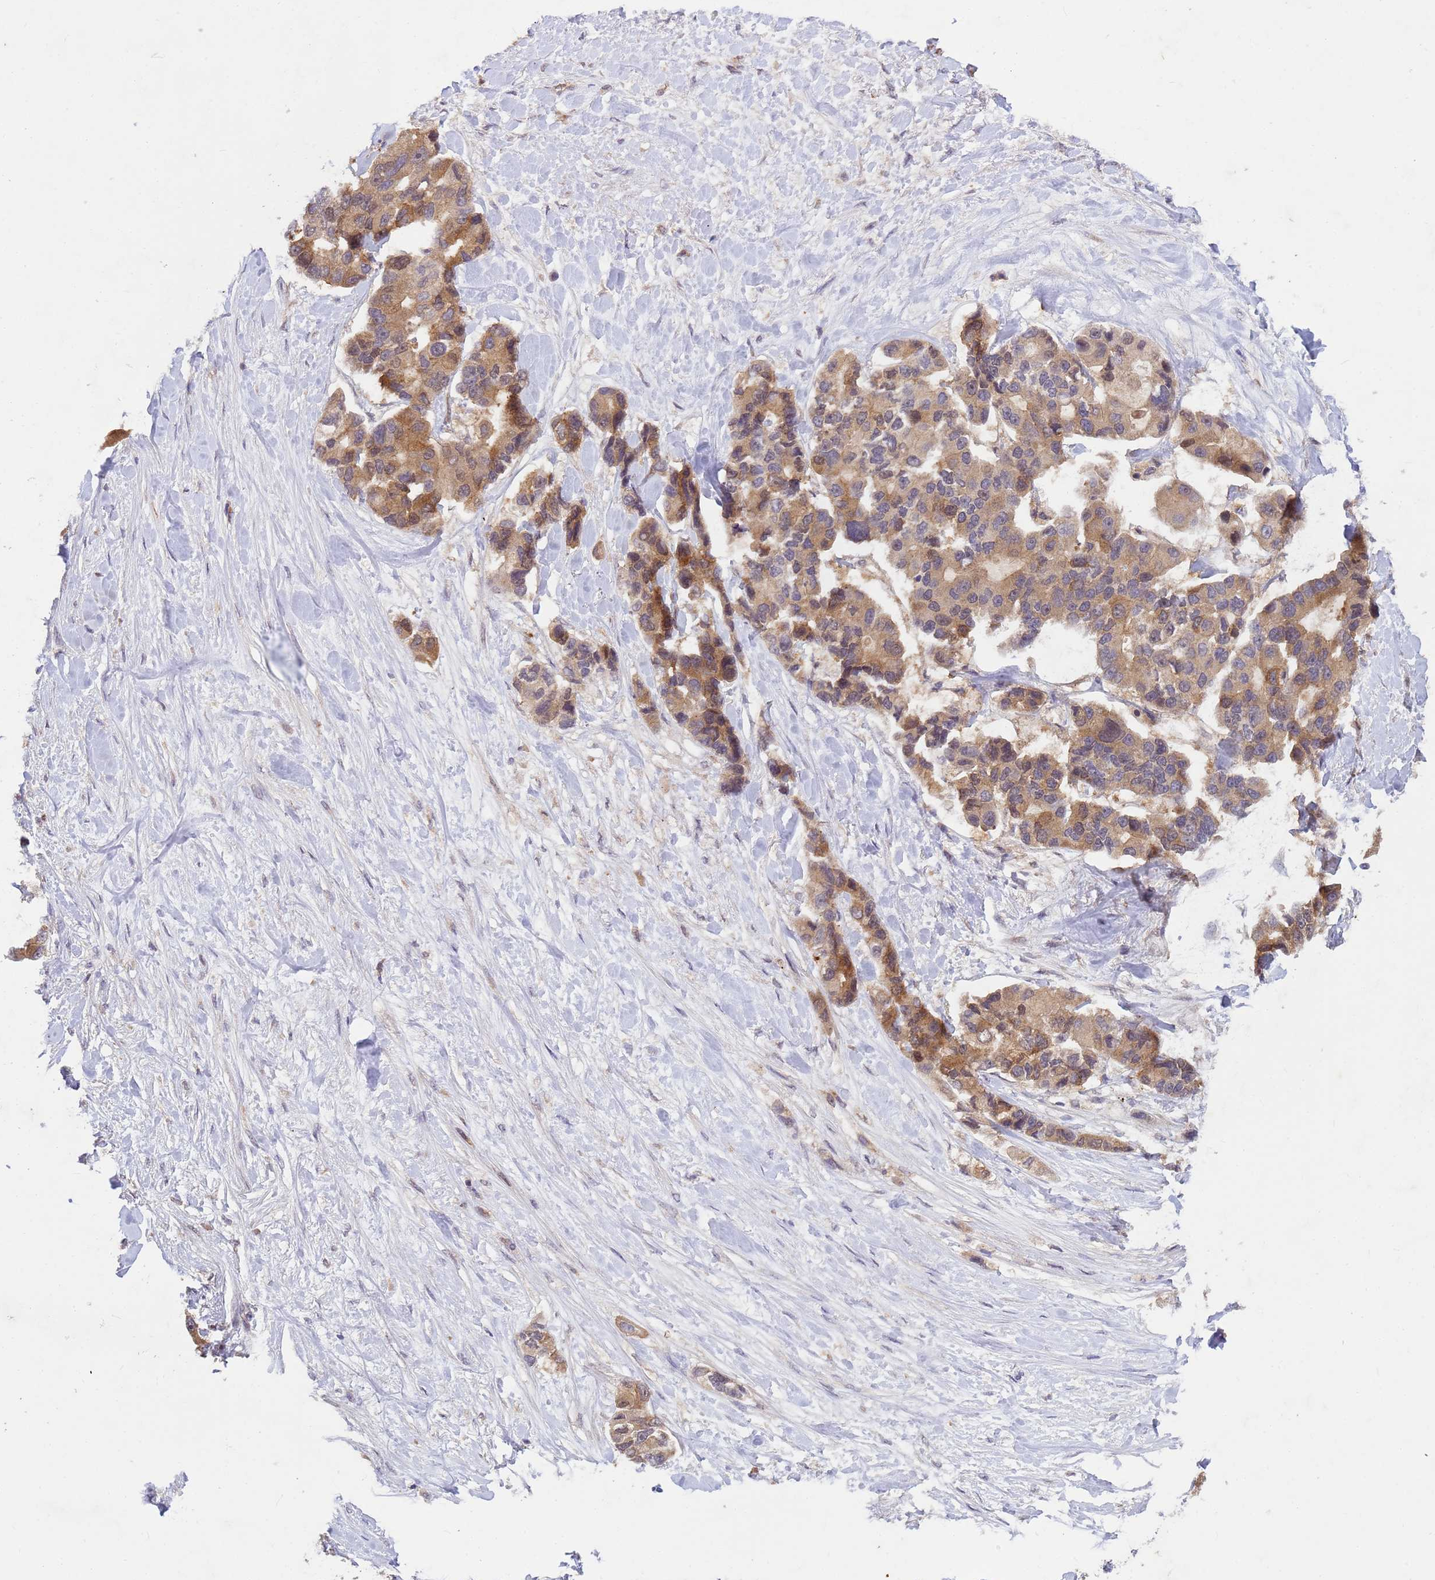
{"staining": {"intensity": "moderate", "quantity": ">75%", "location": "cytoplasmic/membranous"}, "tissue": "lung cancer", "cell_type": "Tumor cells", "image_type": "cancer", "snomed": [{"axis": "morphology", "description": "Adenocarcinoma, NOS"}, {"axis": "topography", "description": "Lung"}], "caption": "Immunohistochemistry (IHC) (DAB (3,3'-diaminobenzidine)) staining of human lung cancer exhibits moderate cytoplasmic/membranous protein staining in about >75% of tumor cells. The staining was performed using DAB (3,3'-diaminobenzidine), with brown indicating positive protein expression. Nuclei are stained blue with hematoxylin.", "gene": "PPP2CB", "patient": {"sex": "female", "age": 54}}